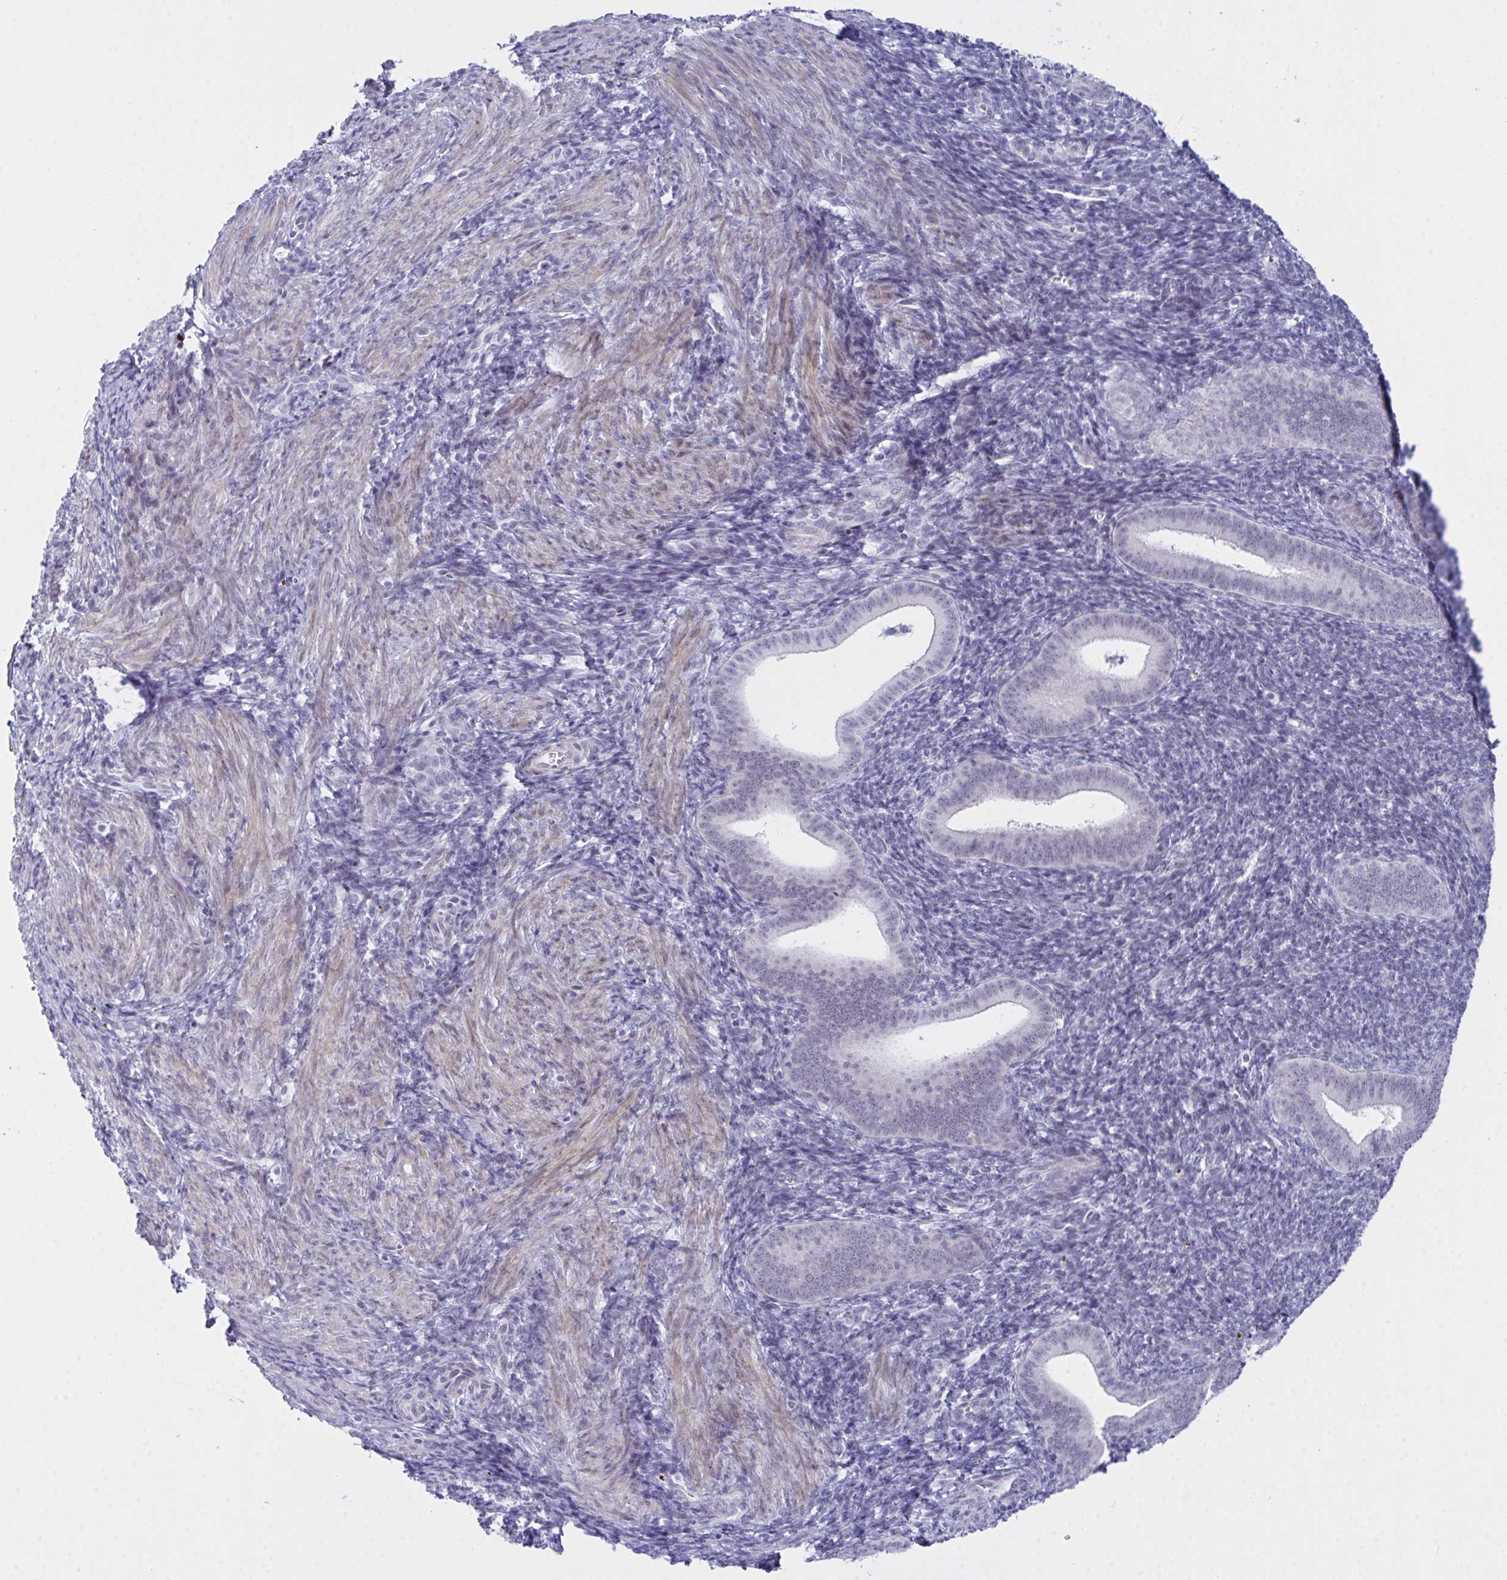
{"staining": {"intensity": "negative", "quantity": "none", "location": "none"}, "tissue": "endometrium", "cell_type": "Cells in endometrial stroma", "image_type": "normal", "snomed": [{"axis": "morphology", "description": "Normal tissue, NOS"}, {"axis": "topography", "description": "Endometrium"}], "caption": "DAB (3,3'-diaminobenzidine) immunohistochemical staining of benign endometrium displays no significant expression in cells in endometrial stroma.", "gene": "FBXL22", "patient": {"sex": "female", "age": 25}}